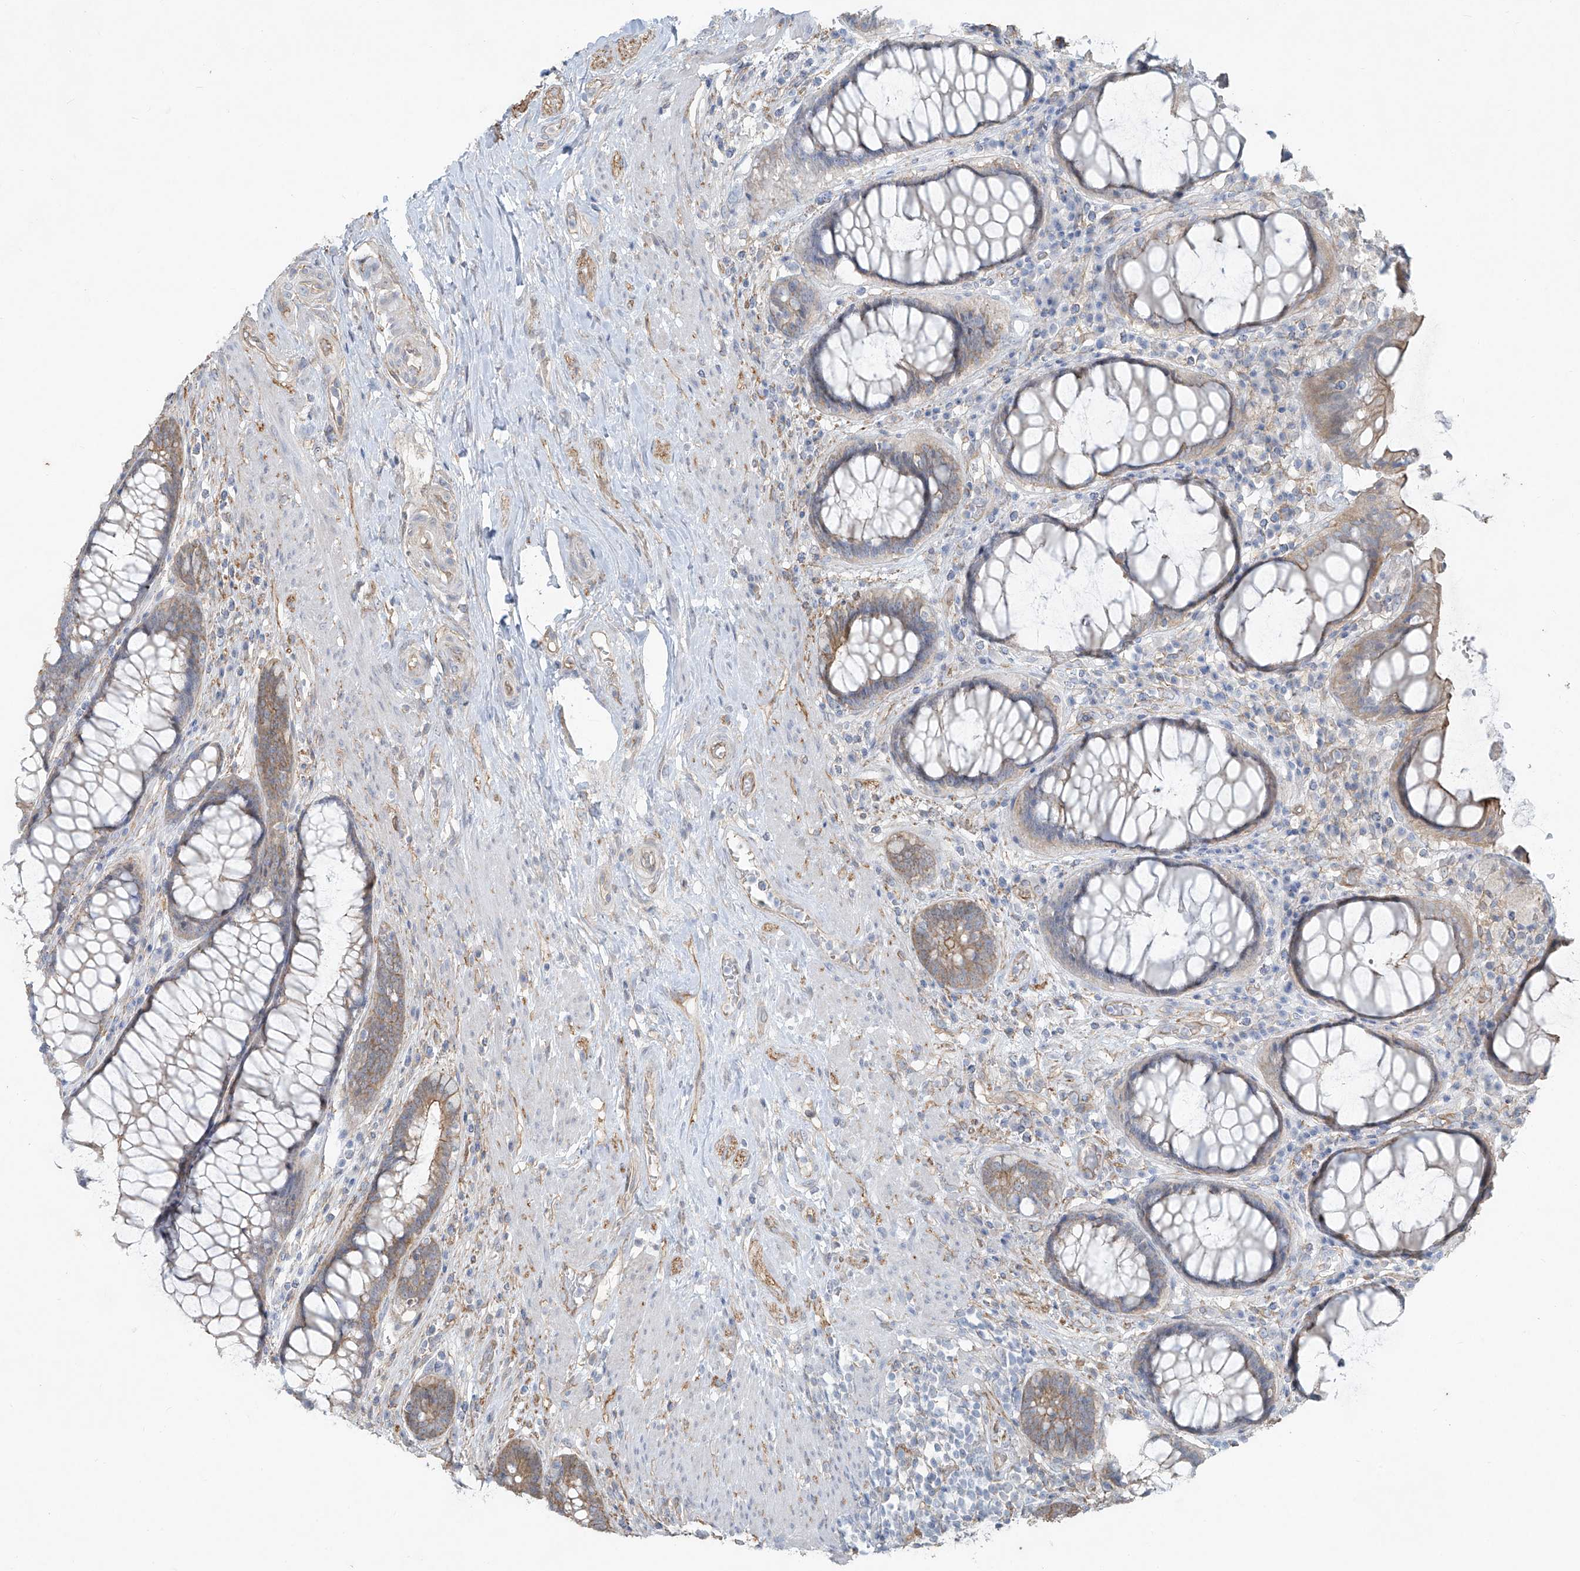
{"staining": {"intensity": "moderate", "quantity": "25%-75%", "location": "cytoplasmic/membranous"}, "tissue": "rectum", "cell_type": "Glandular cells", "image_type": "normal", "snomed": [{"axis": "morphology", "description": "Normal tissue, NOS"}, {"axis": "topography", "description": "Rectum"}], "caption": "A high-resolution photomicrograph shows IHC staining of benign rectum, which demonstrates moderate cytoplasmic/membranous positivity in about 25%-75% of glandular cells.", "gene": "TUBE1", "patient": {"sex": "male", "age": 64}}